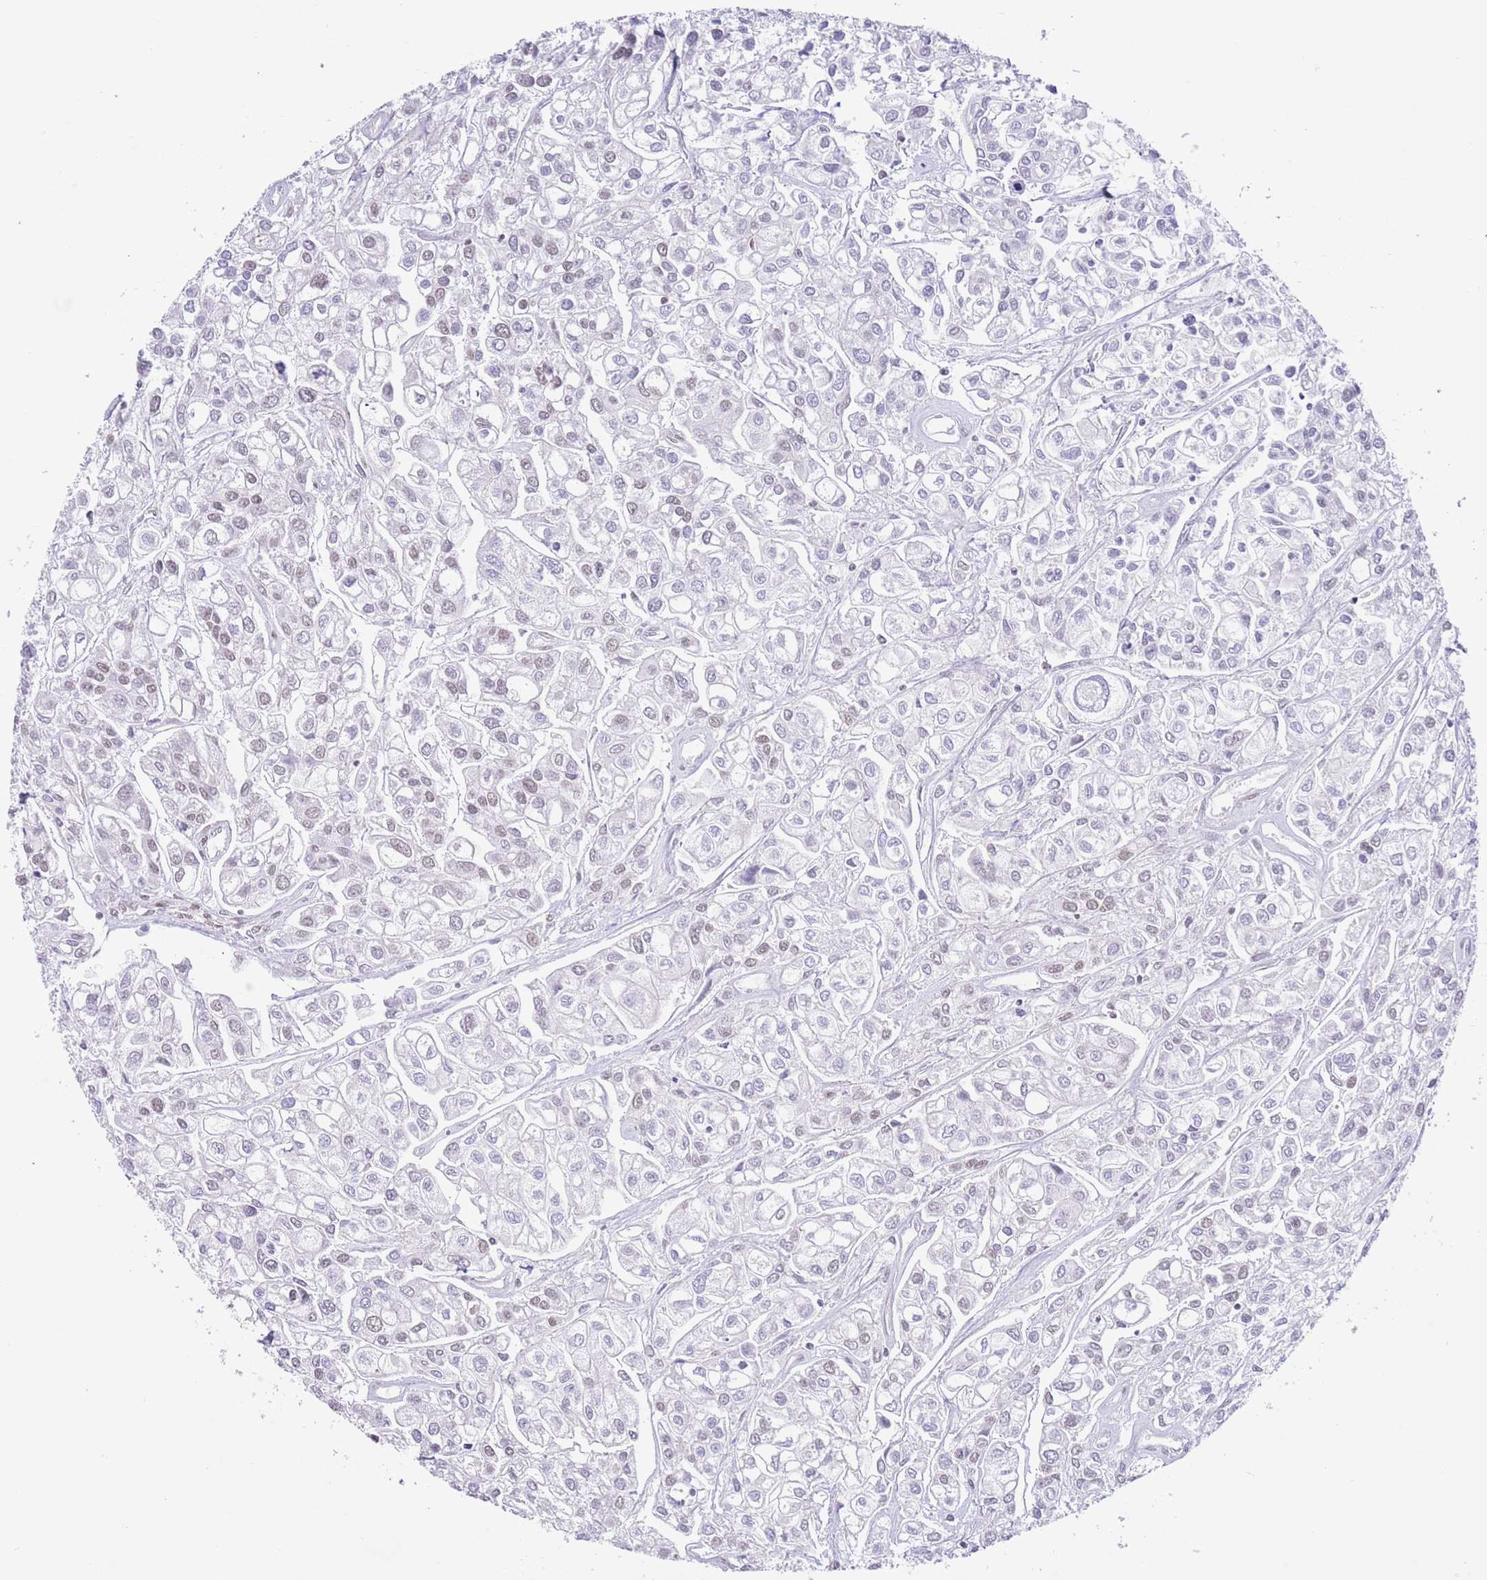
{"staining": {"intensity": "moderate", "quantity": "25%-75%", "location": "nuclear"}, "tissue": "urothelial cancer", "cell_type": "Tumor cells", "image_type": "cancer", "snomed": [{"axis": "morphology", "description": "Urothelial carcinoma, High grade"}, {"axis": "topography", "description": "Urinary bladder"}], "caption": "This is an image of immunohistochemistry (IHC) staining of urothelial cancer, which shows moderate expression in the nuclear of tumor cells.", "gene": "ZNF382", "patient": {"sex": "male", "age": 67}}